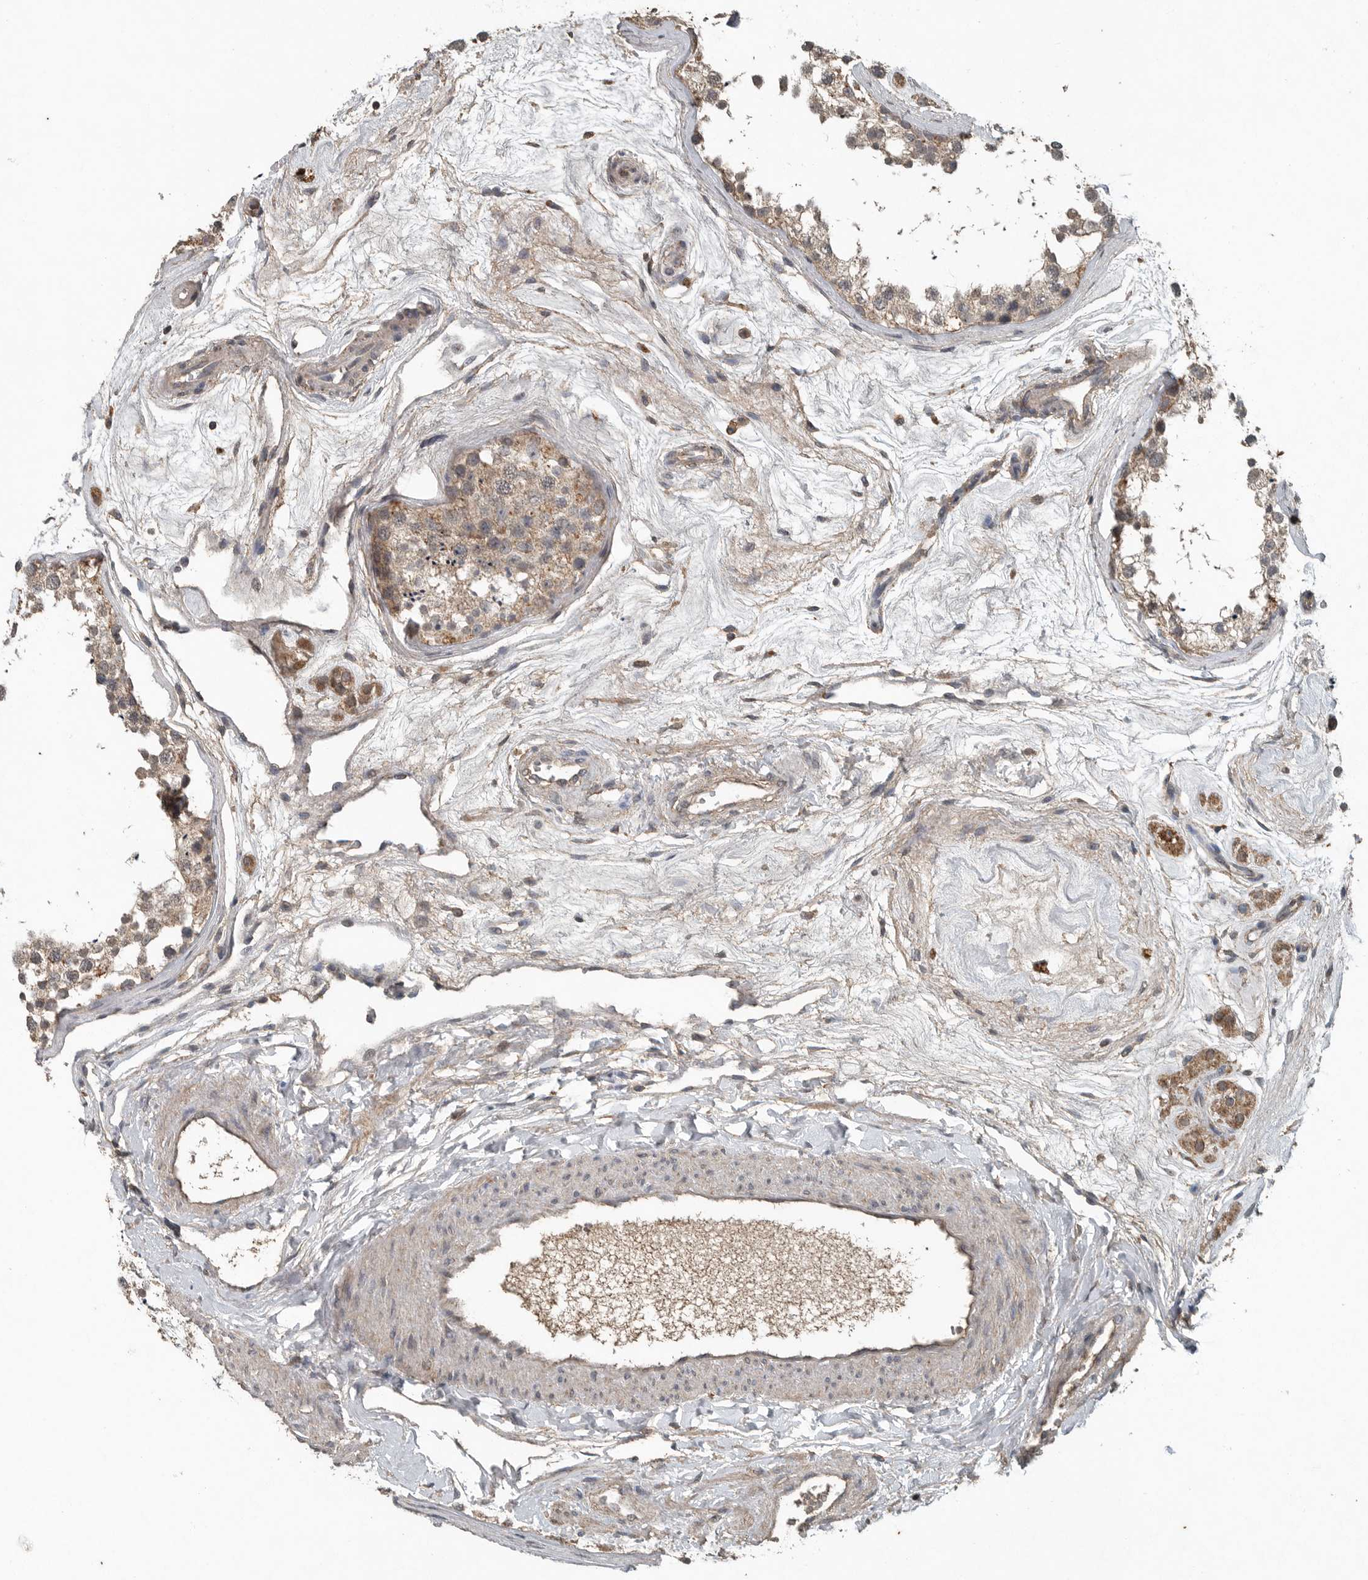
{"staining": {"intensity": "weak", "quantity": "25%-75%", "location": "cytoplasmic/membranous"}, "tissue": "testis", "cell_type": "Cells in seminiferous ducts", "image_type": "normal", "snomed": [{"axis": "morphology", "description": "Normal tissue, NOS"}, {"axis": "topography", "description": "Testis"}], "caption": "Immunohistochemistry image of normal testis: testis stained using immunohistochemistry (IHC) displays low levels of weak protein expression localized specifically in the cytoplasmic/membranous of cells in seminiferous ducts, appearing as a cytoplasmic/membranous brown color.", "gene": "IL6ST", "patient": {"sex": "male", "age": 56}}